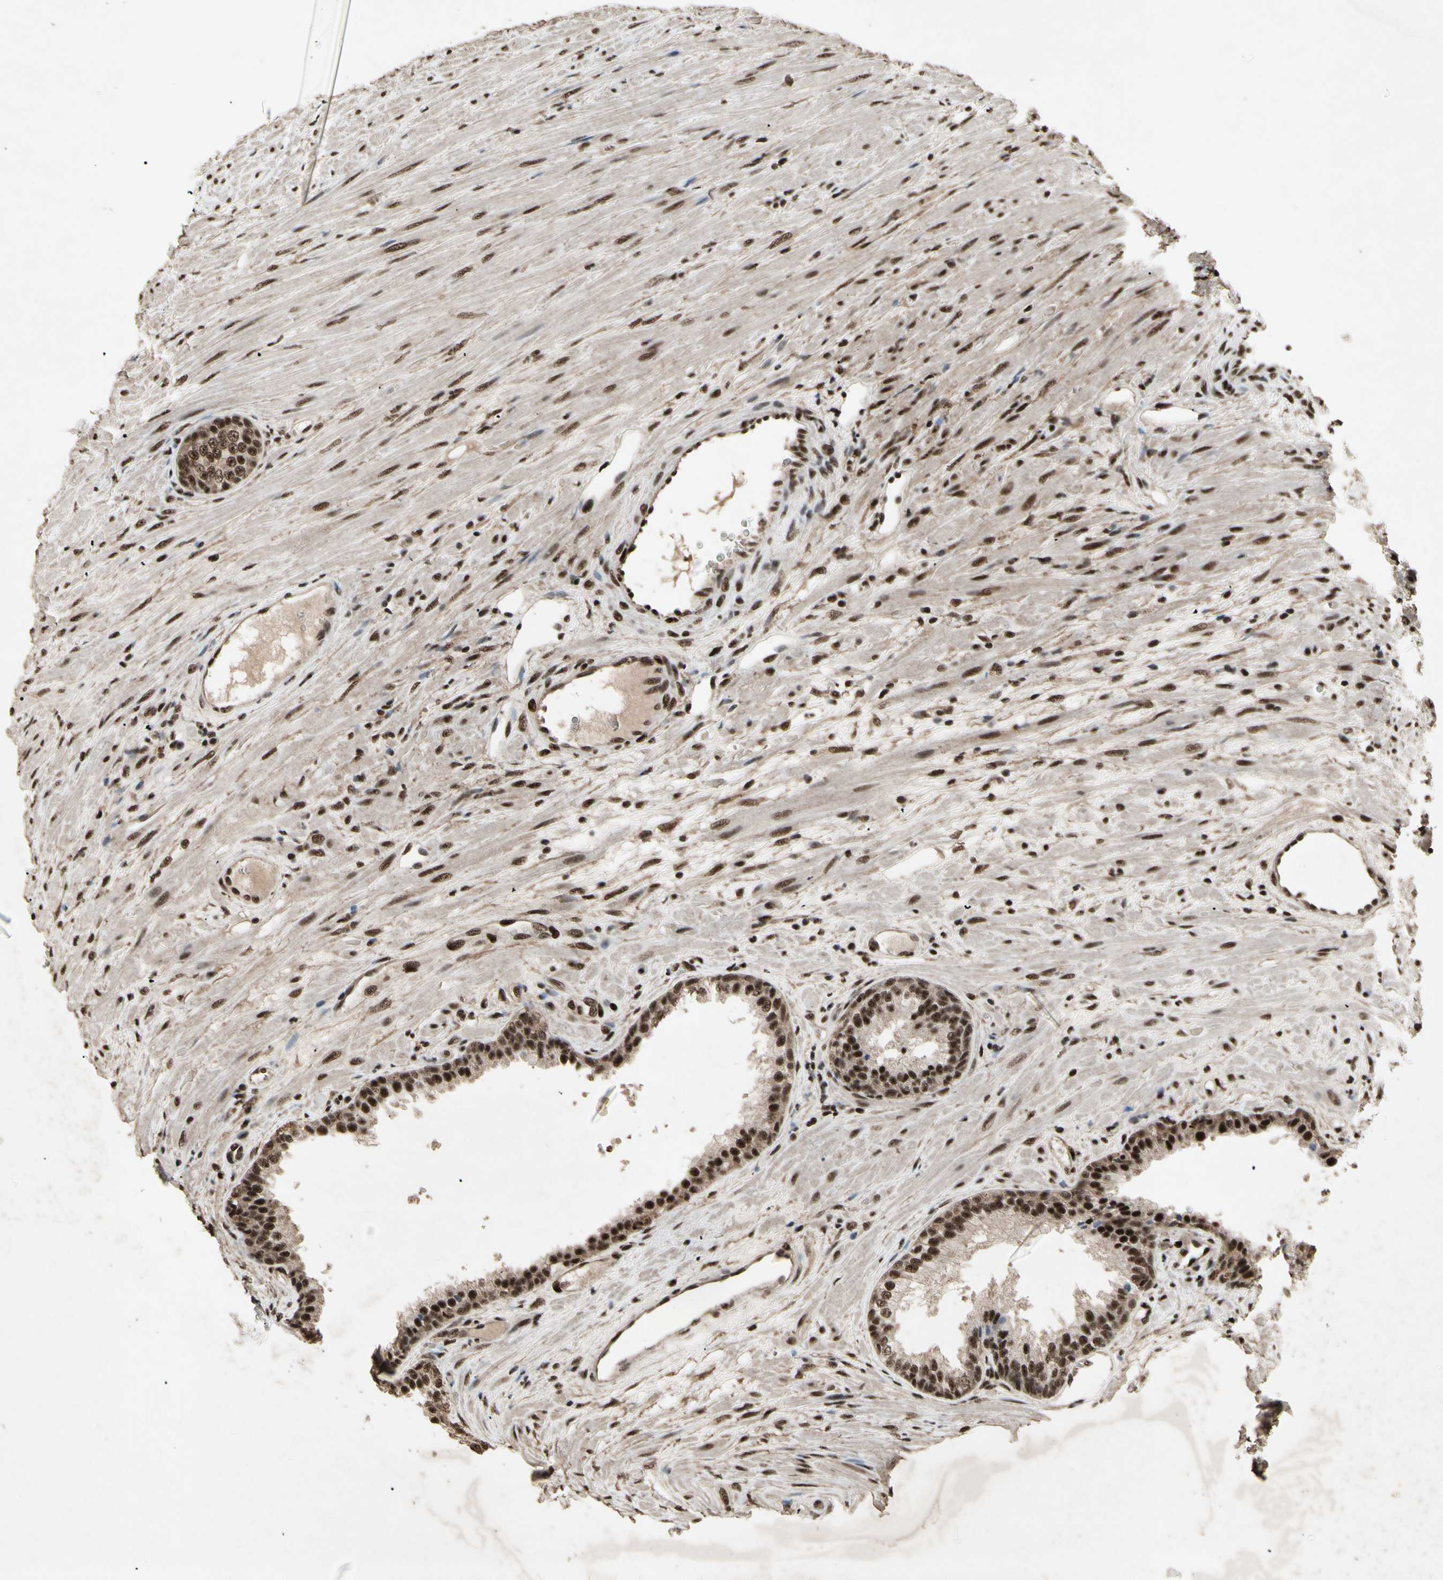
{"staining": {"intensity": "strong", "quantity": ">75%", "location": "cytoplasmic/membranous,nuclear"}, "tissue": "prostate", "cell_type": "Glandular cells", "image_type": "normal", "snomed": [{"axis": "morphology", "description": "Normal tissue, NOS"}, {"axis": "topography", "description": "Prostate"}], "caption": "IHC photomicrograph of normal prostate: prostate stained using immunohistochemistry (IHC) exhibits high levels of strong protein expression localized specifically in the cytoplasmic/membranous,nuclear of glandular cells, appearing as a cytoplasmic/membranous,nuclear brown color.", "gene": "TBX2", "patient": {"sex": "male", "age": 76}}